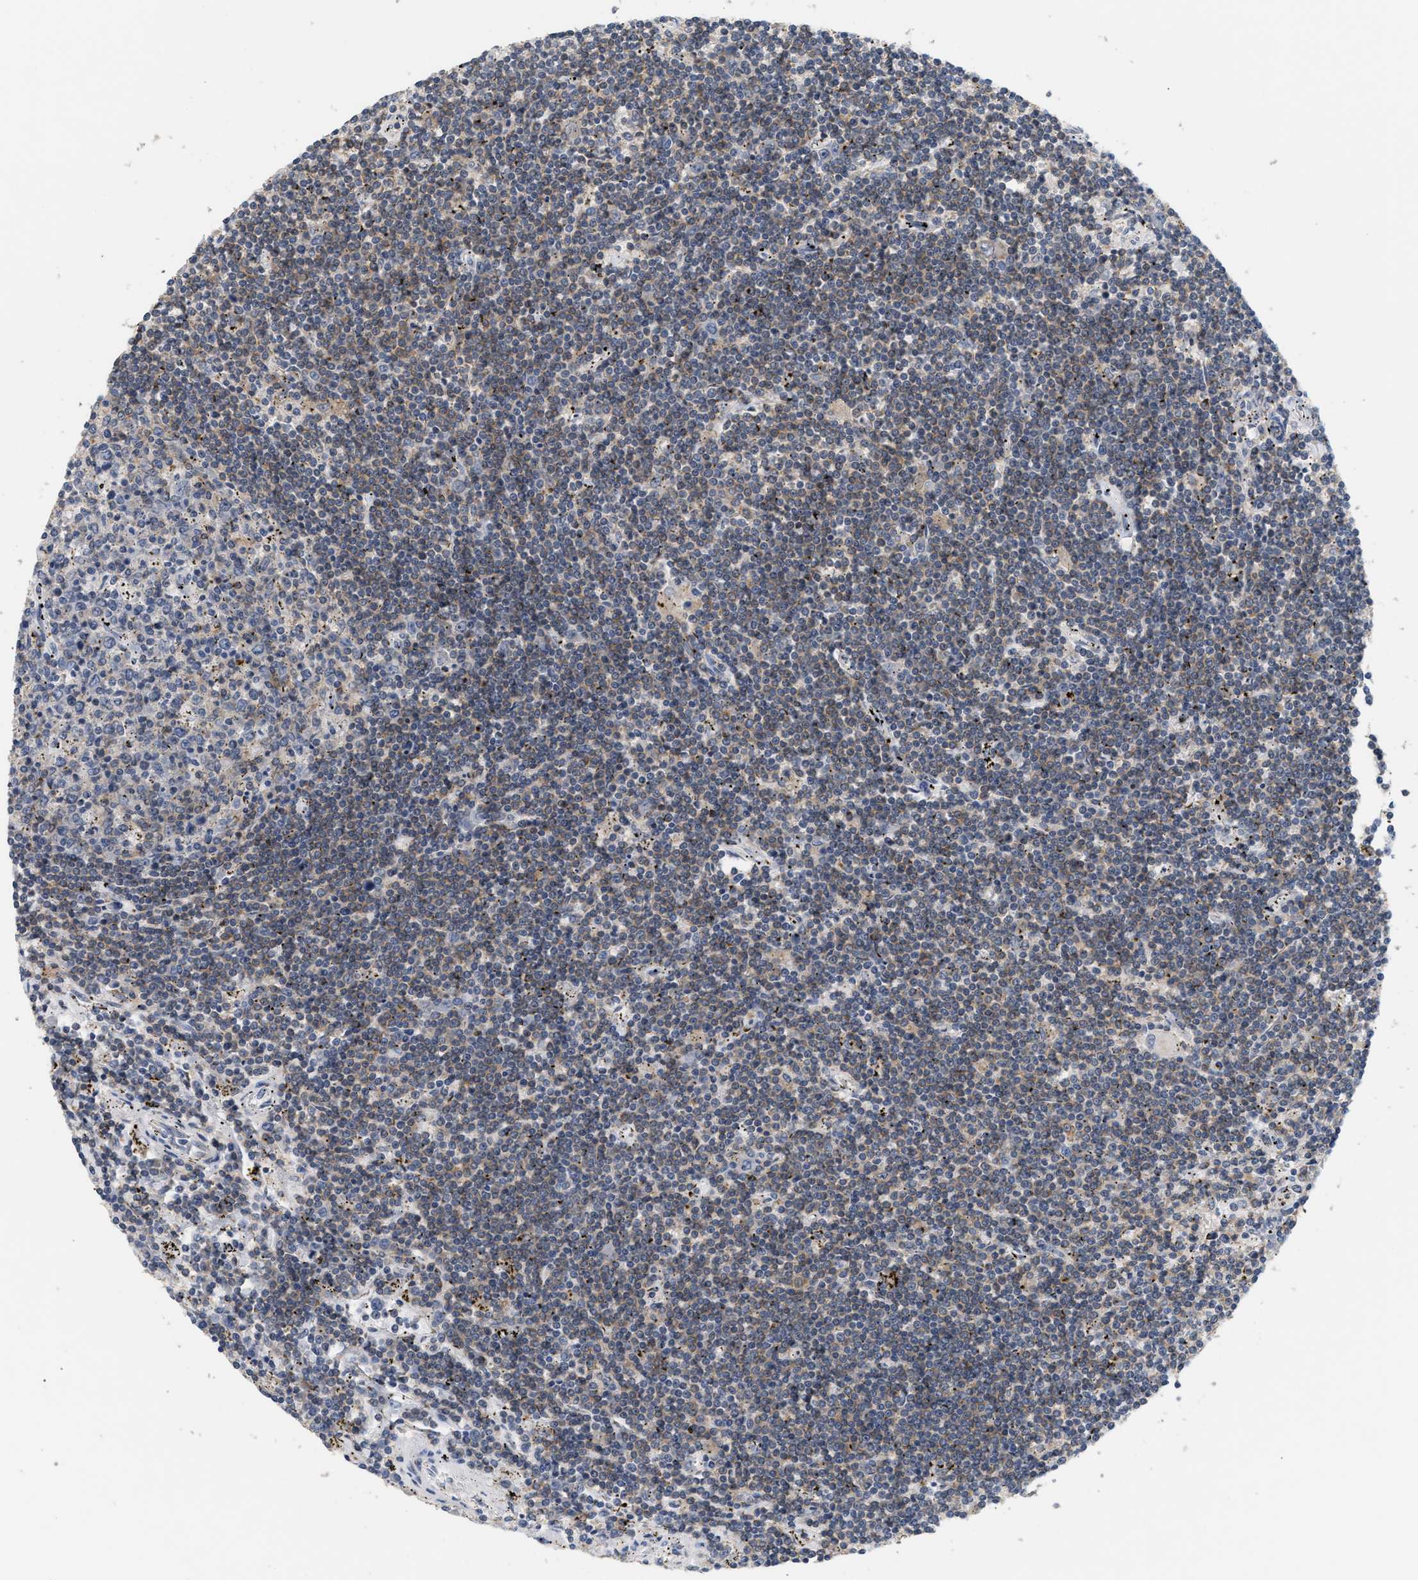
{"staining": {"intensity": "weak", "quantity": "<25%", "location": "cytoplasmic/membranous"}, "tissue": "lymphoma", "cell_type": "Tumor cells", "image_type": "cancer", "snomed": [{"axis": "morphology", "description": "Malignant lymphoma, non-Hodgkin's type, Low grade"}, {"axis": "topography", "description": "Spleen"}], "caption": "Protein analysis of low-grade malignant lymphoma, non-Hodgkin's type demonstrates no significant expression in tumor cells.", "gene": "DBNL", "patient": {"sex": "male", "age": 76}}